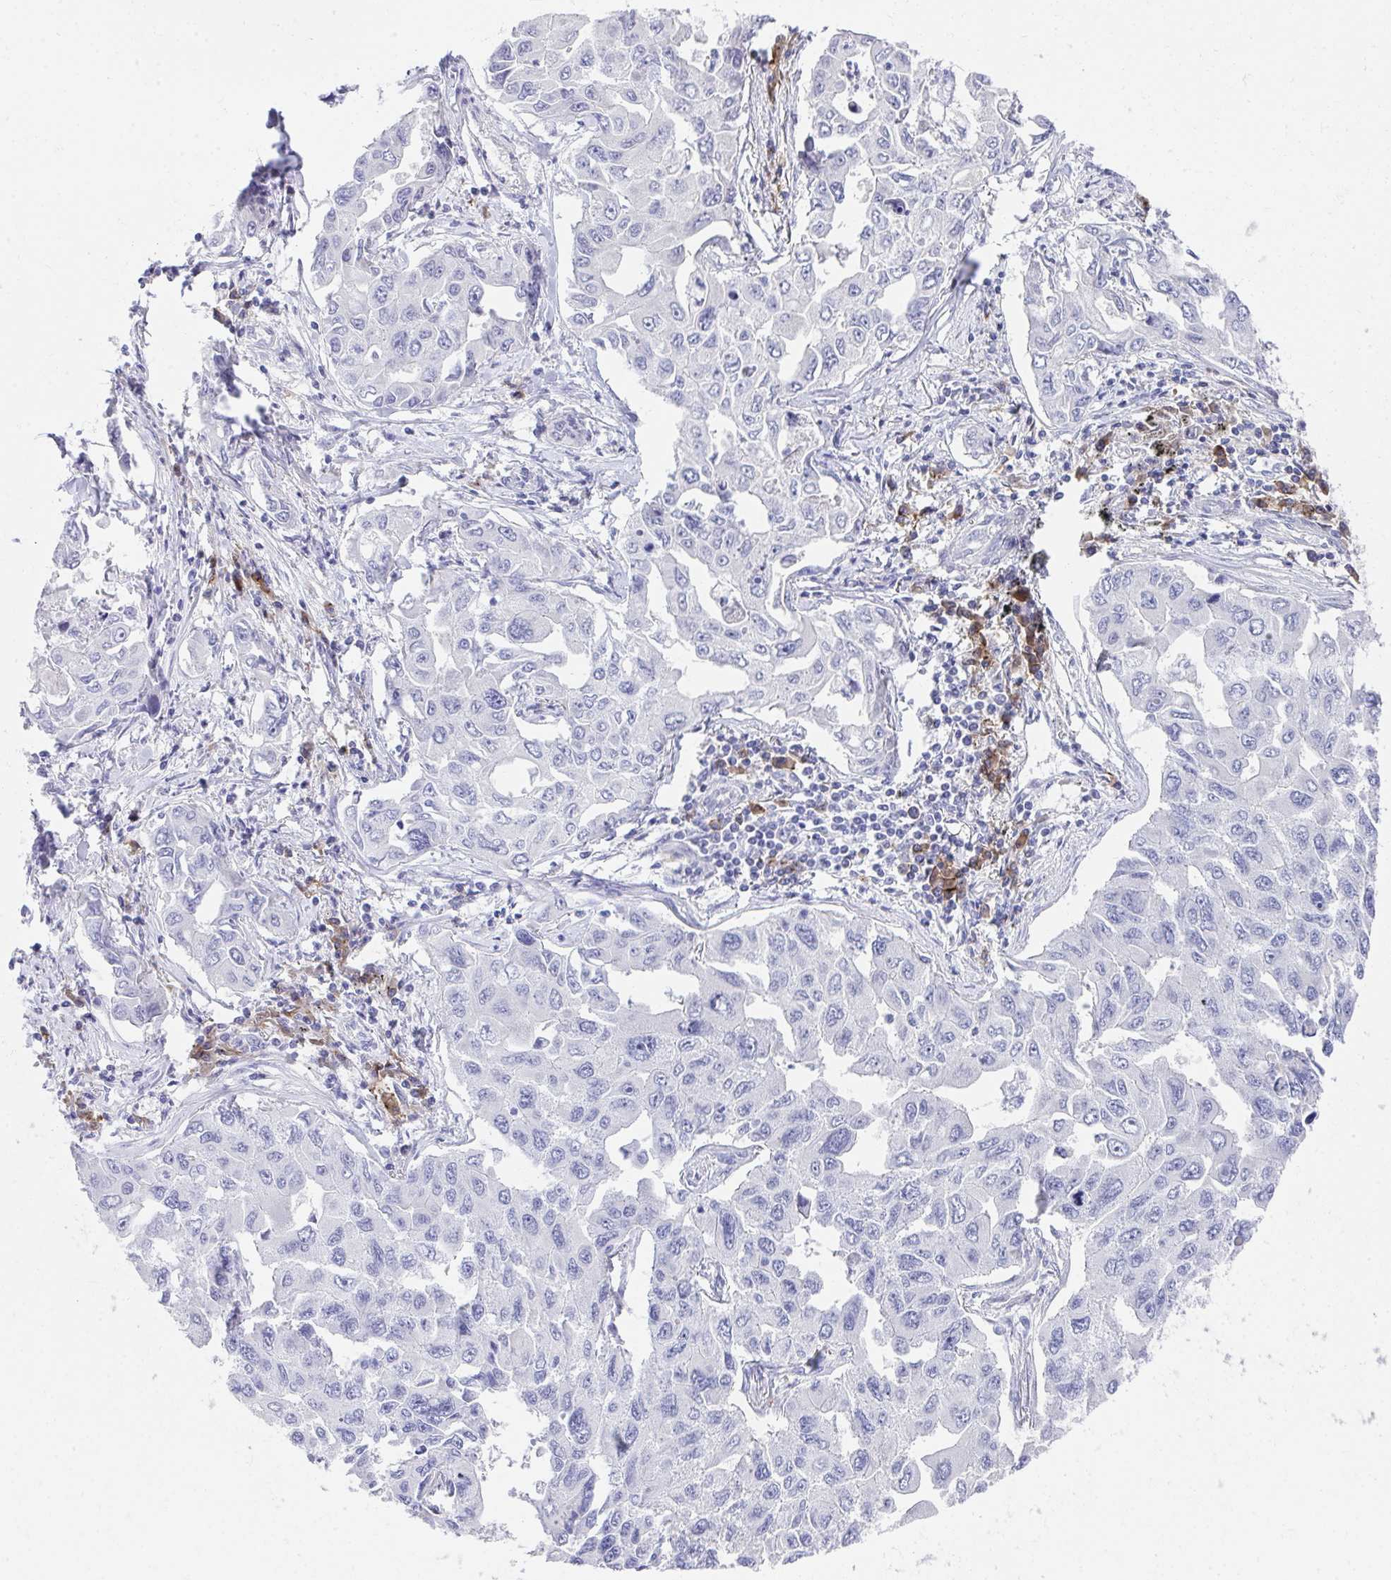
{"staining": {"intensity": "negative", "quantity": "none", "location": "none"}, "tissue": "lung cancer", "cell_type": "Tumor cells", "image_type": "cancer", "snomed": [{"axis": "morphology", "description": "Adenocarcinoma, NOS"}, {"axis": "topography", "description": "Lung"}], "caption": "This is an immunohistochemistry photomicrograph of human lung cancer. There is no expression in tumor cells.", "gene": "SLAMF7", "patient": {"sex": "male", "age": 64}}